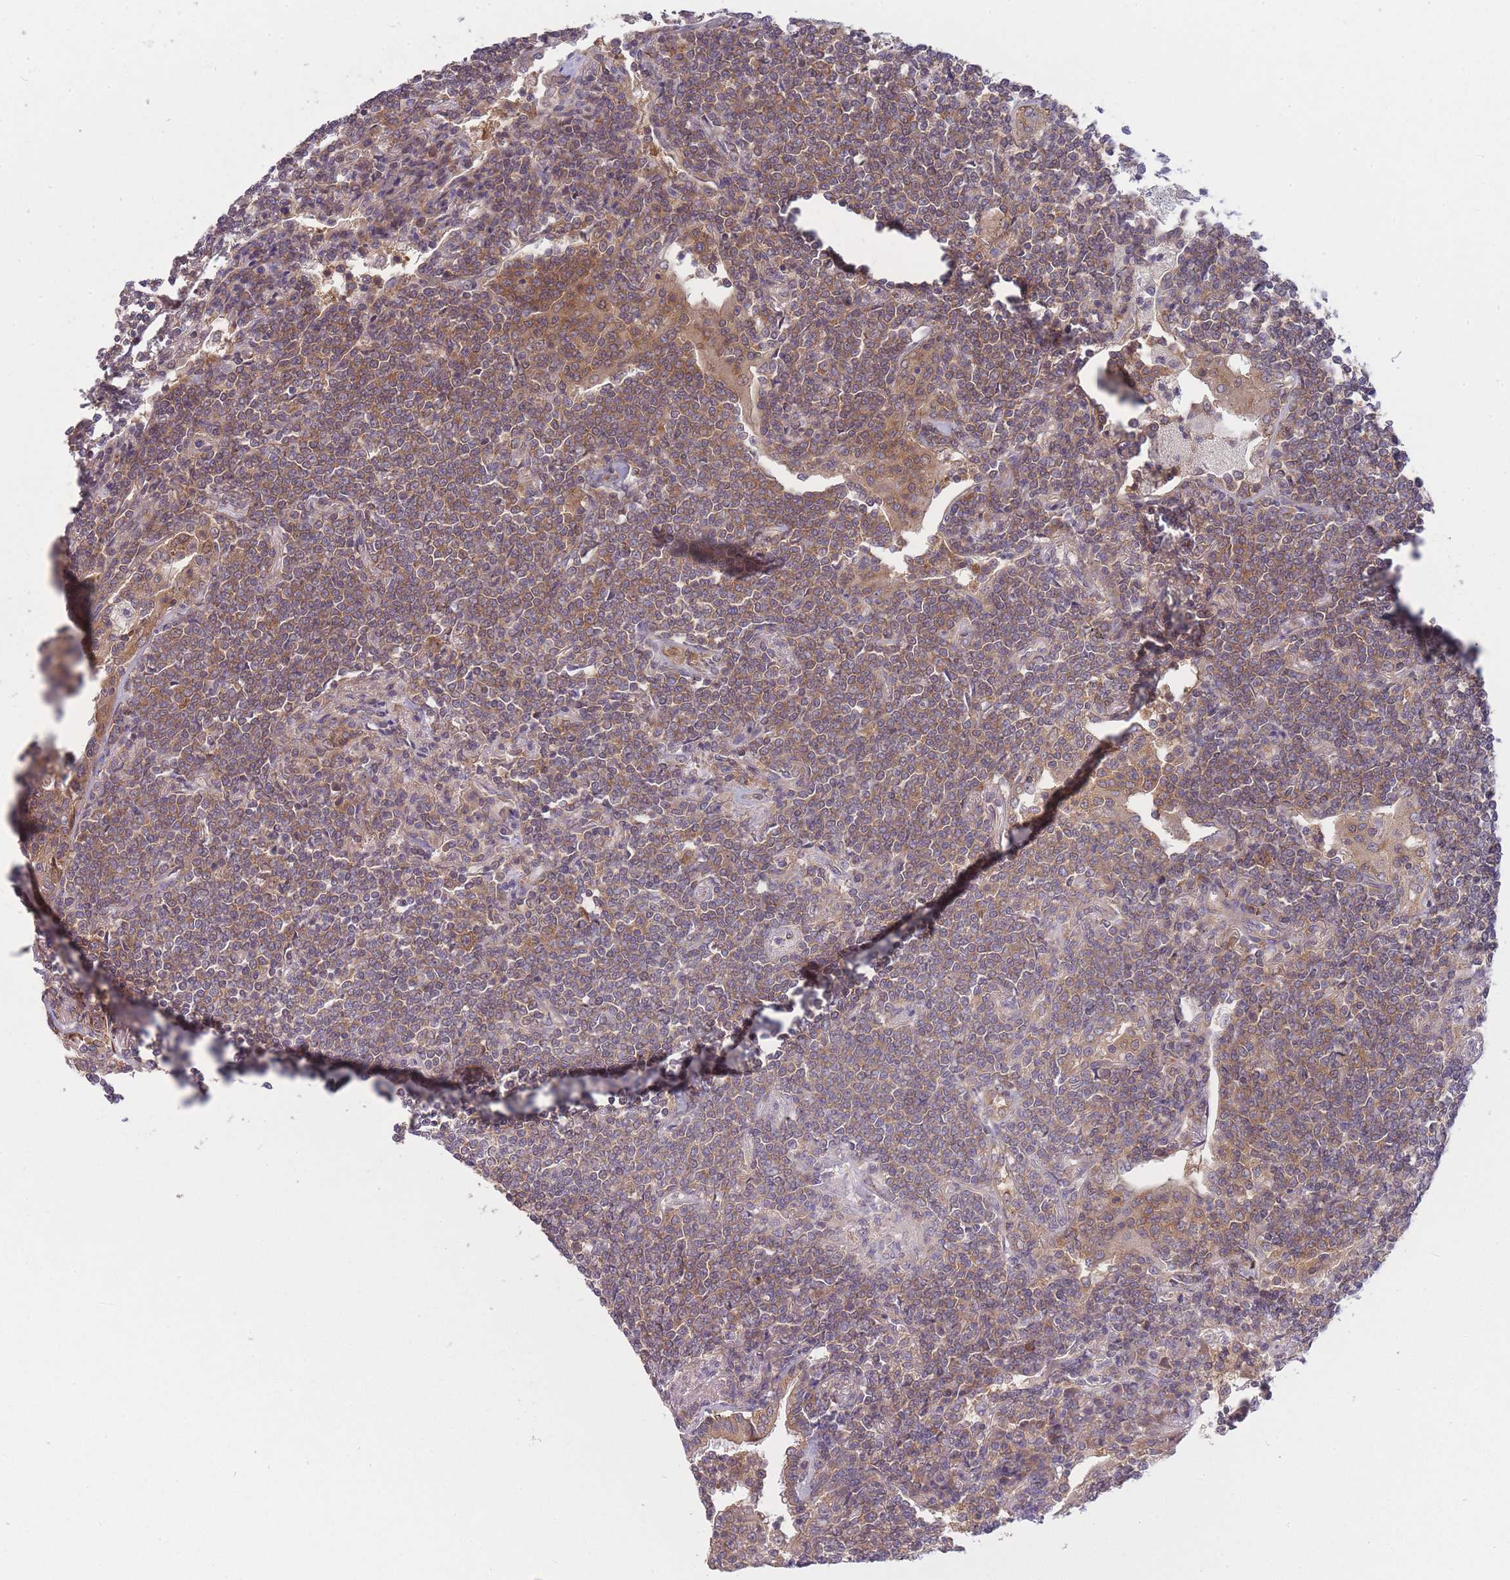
{"staining": {"intensity": "weak", "quantity": ">75%", "location": "cytoplasmic/membranous"}, "tissue": "lymphoma", "cell_type": "Tumor cells", "image_type": "cancer", "snomed": [{"axis": "morphology", "description": "Malignant lymphoma, non-Hodgkin's type, Low grade"}, {"axis": "topography", "description": "Lung"}], "caption": "High-power microscopy captured an immunohistochemistry micrograph of low-grade malignant lymphoma, non-Hodgkin's type, revealing weak cytoplasmic/membranous positivity in about >75% of tumor cells.", "gene": "PFDN6", "patient": {"sex": "female", "age": 71}}